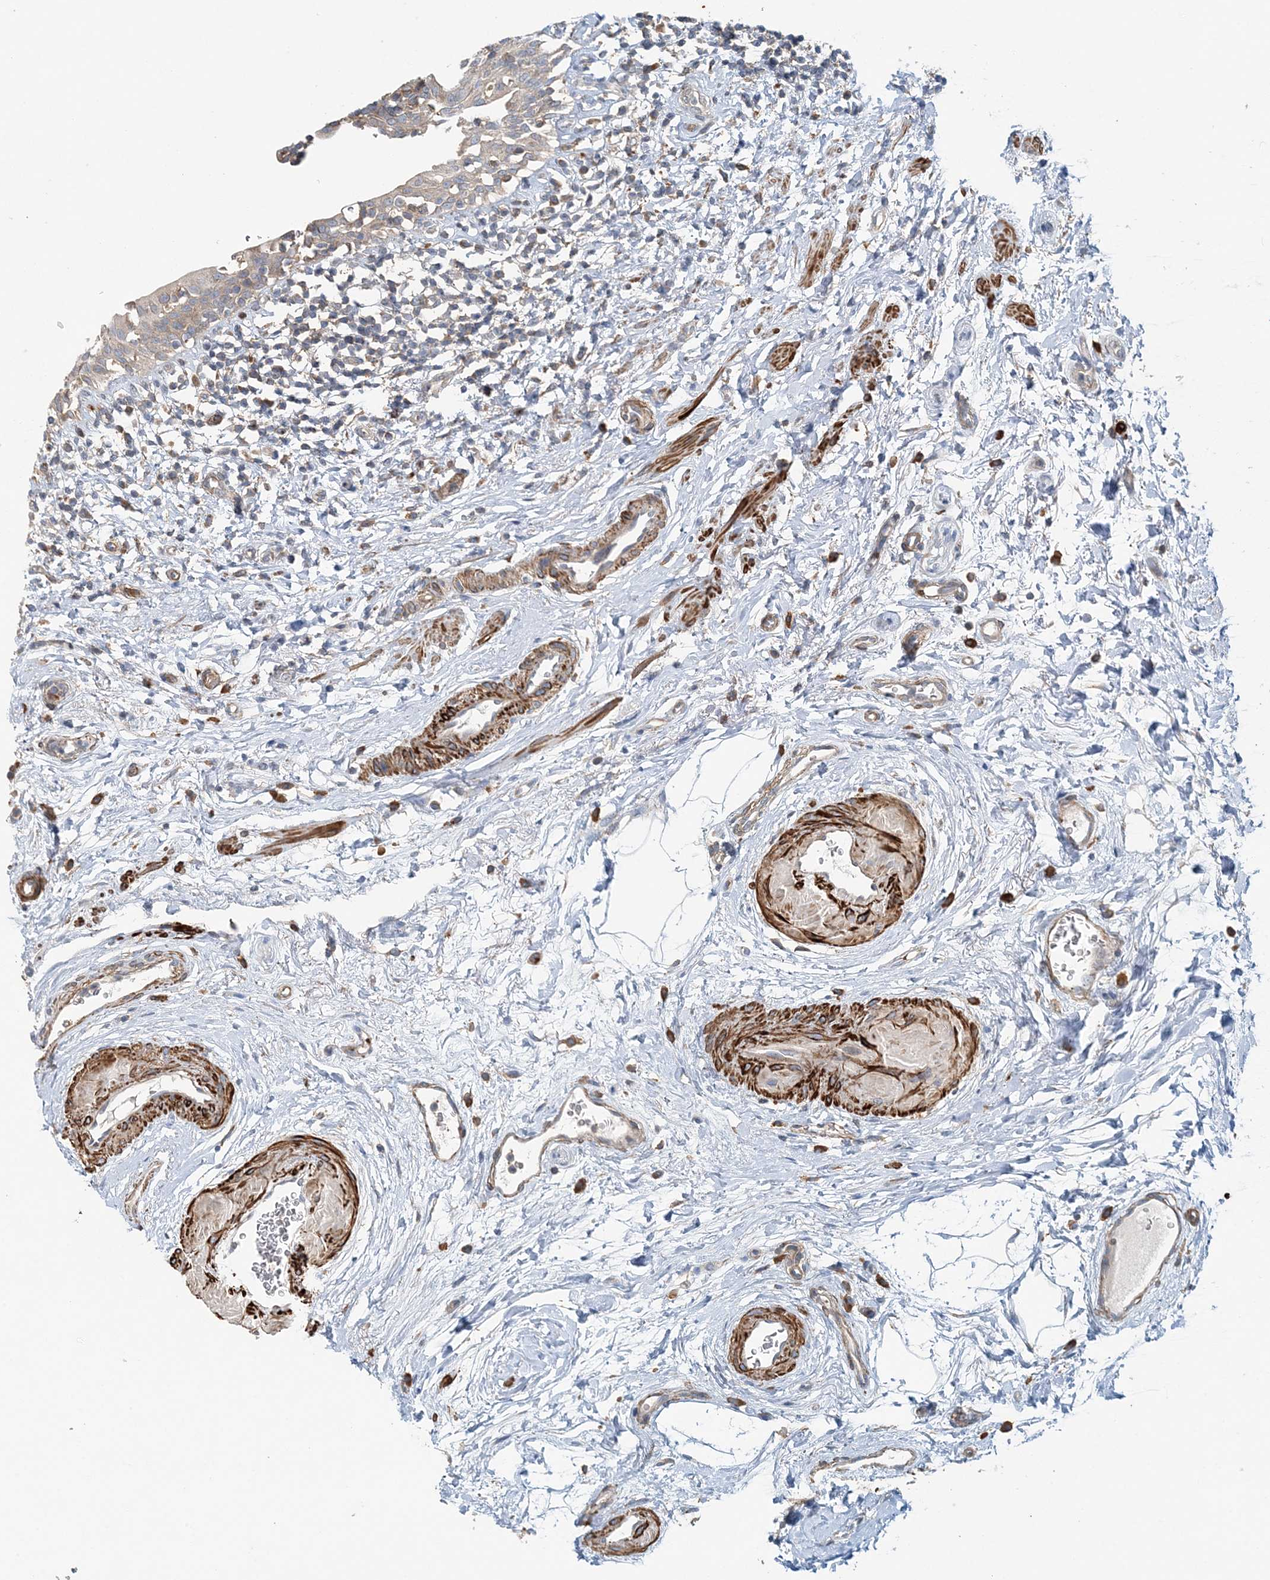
{"staining": {"intensity": "weak", "quantity": "25%-75%", "location": "cytoplasmic/membranous"}, "tissue": "urinary bladder", "cell_type": "Urothelial cells", "image_type": "normal", "snomed": [{"axis": "morphology", "description": "Normal tissue, NOS"}, {"axis": "topography", "description": "Urinary bladder"}], "caption": "Immunohistochemical staining of unremarkable human urinary bladder reveals 25%-75% levels of weak cytoplasmic/membranous protein positivity in approximately 25%-75% of urothelial cells.", "gene": "TTI1", "patient": {"sex": "male", "age": 83}}